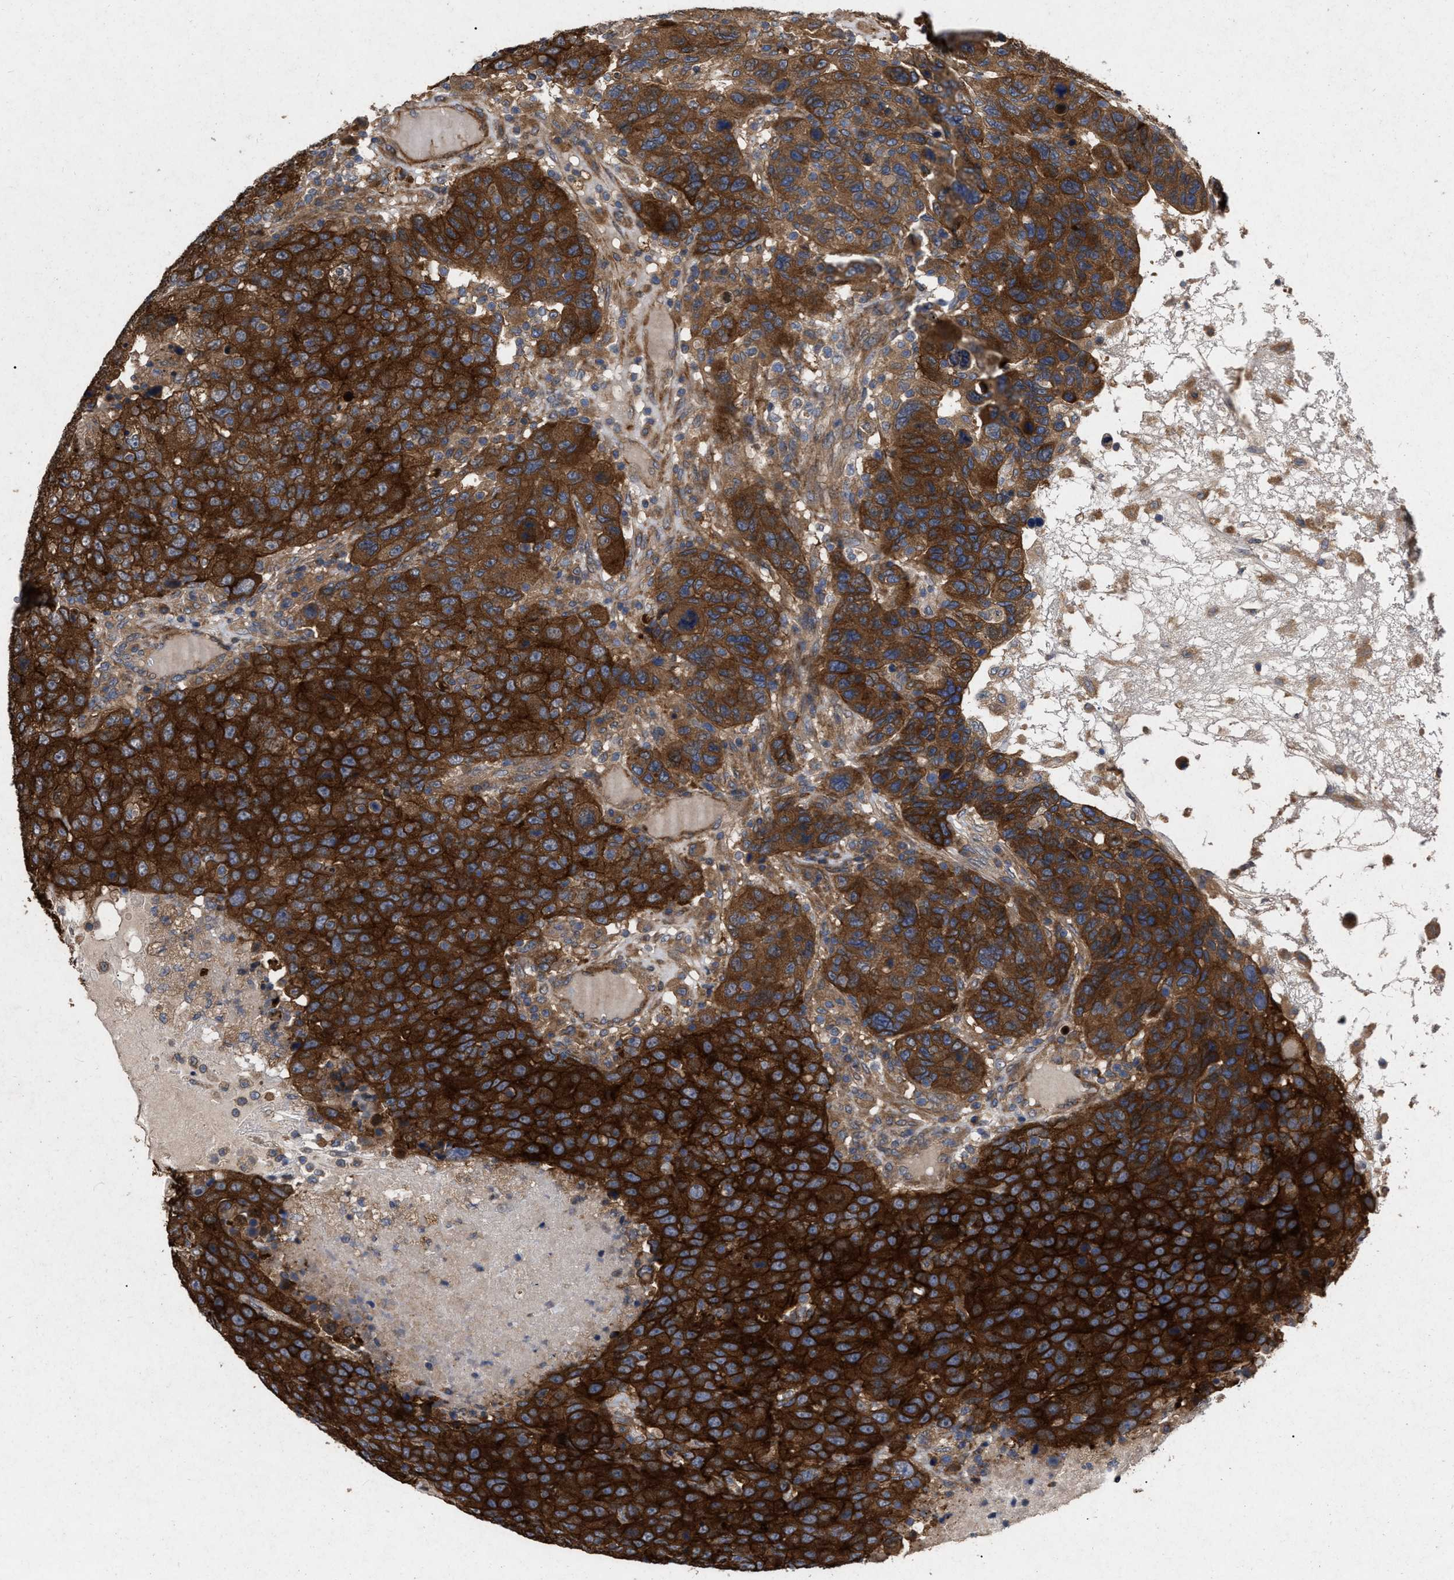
{"staining": {"intensity": "strong", "quantity": ">75%", "location": "cytoplasmic/membranous"}, "tissue": "breast cancer", "cell_type": "Tumor cells", "image_type": "cancer", "snomed": [{"axis": "morphology", "description": "Duct carcinoma"}, {"axis": "topography", "description": "Breast"}], "caption": "Brown immunohistochemical staining in breast cancer (infiltrating ductal carcinoma) exhibits strong cytoplasmic/membranous positivity in about >75% of tumor cells.", "gene": "CDKN2C", "patient": {"sex": "female", "age": 37}}